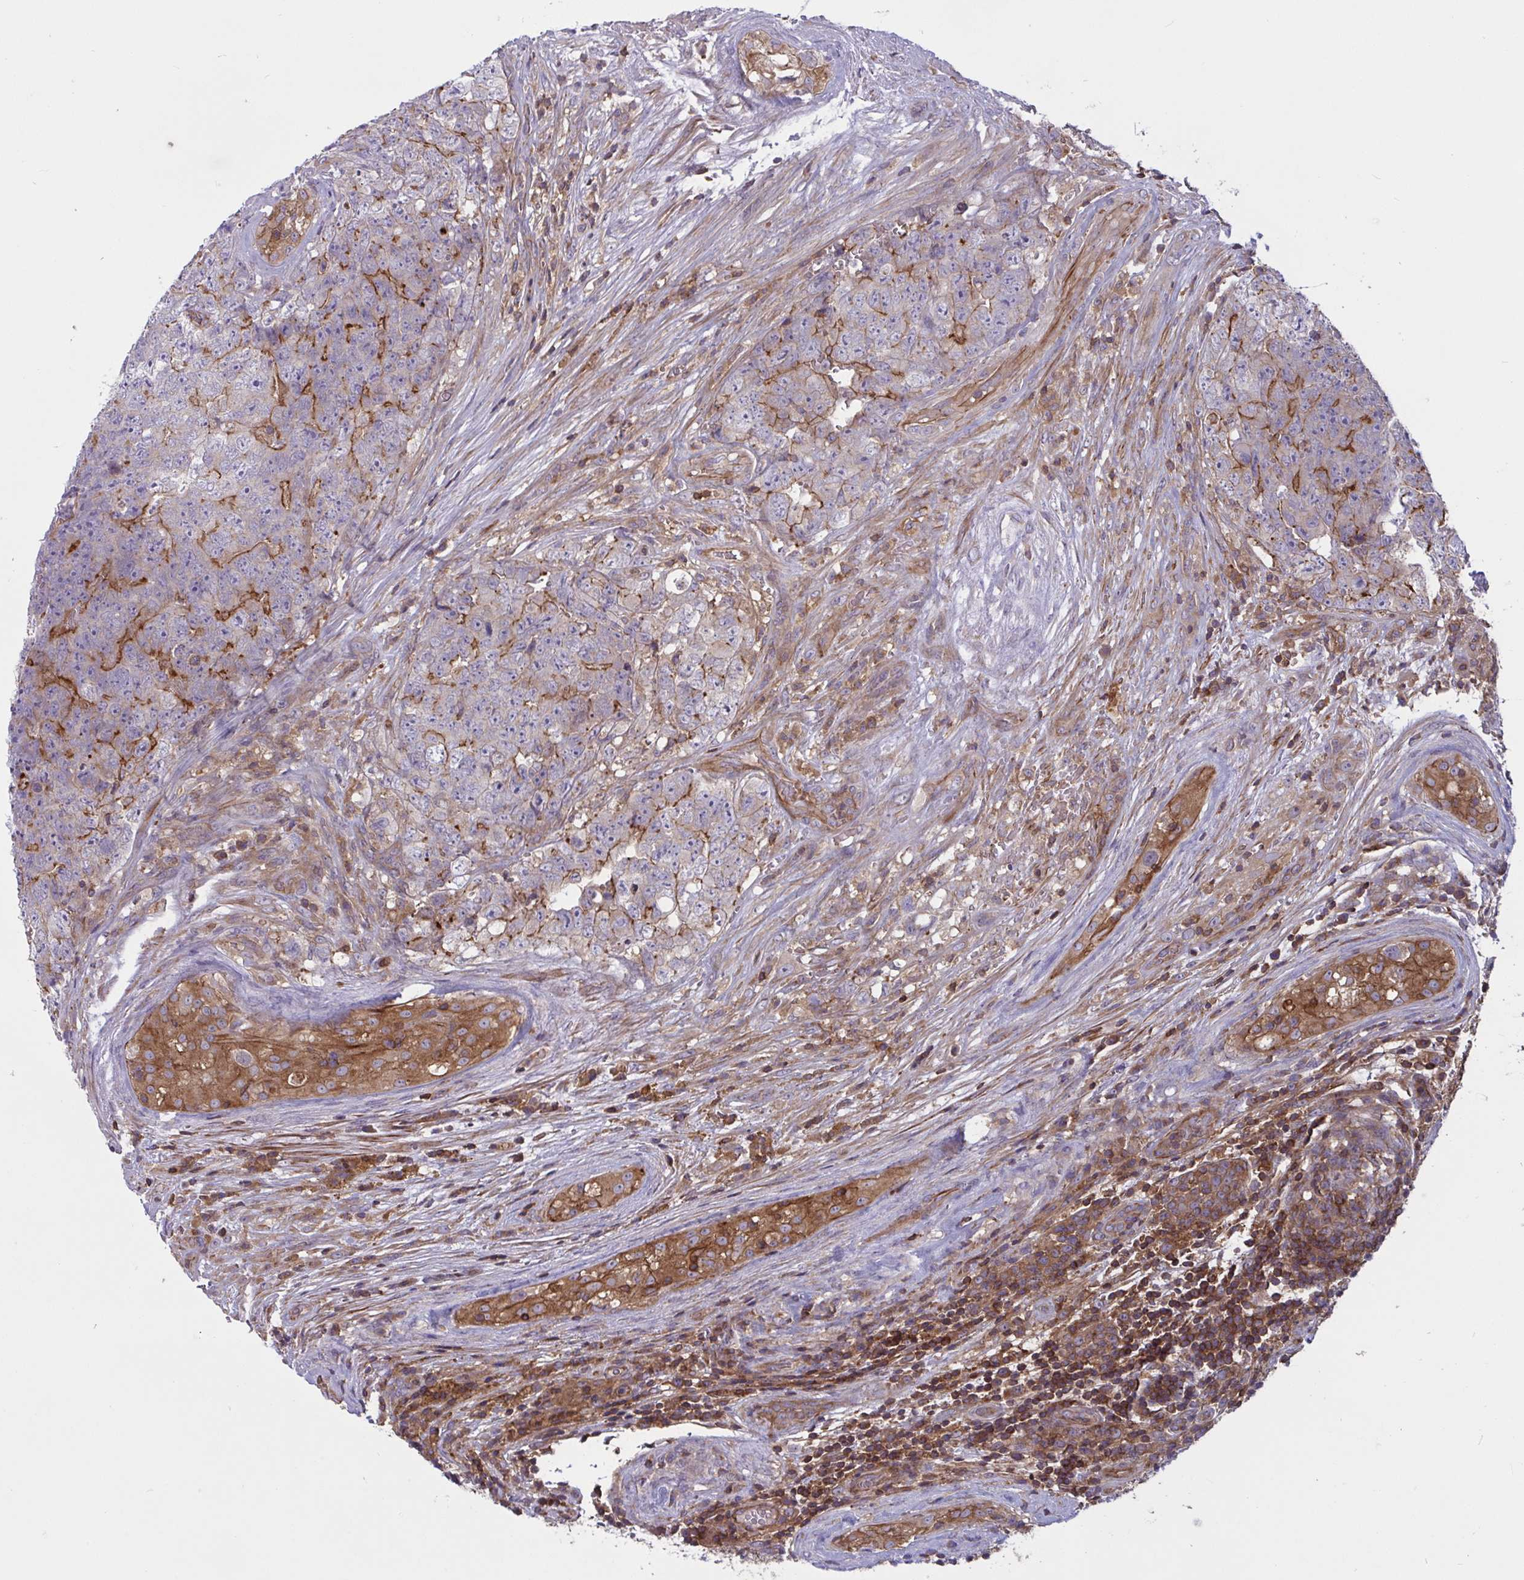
{"staining": {"intensity": "moderate", "quantity": "<25%", "location": "cytoplasmic/membranous"}, "tissue": "testis cancer", "cell_type": "Tumor cells", "image_type": "cancer", "snomed": [{"axis": "morphology", "description": "Seminoma, NOS"}, {"axis": "morphology", "description": "Teratoma, malignant, NOS"}, {"axis": "topography", "description": "Testis"}], "caption": "Tumor cells reveal low levels of moderate cytoplasmic/membranous expression in about <25% of cells in teratoma (malignant) (testis). The staining was performed using DAB to visualize the protein expression in brown, while the nuclei were stained in blue with hematoxylin (Magnification: 20x).", "gene": "TANK", "patient": {"sex": "male", "age": 34}}